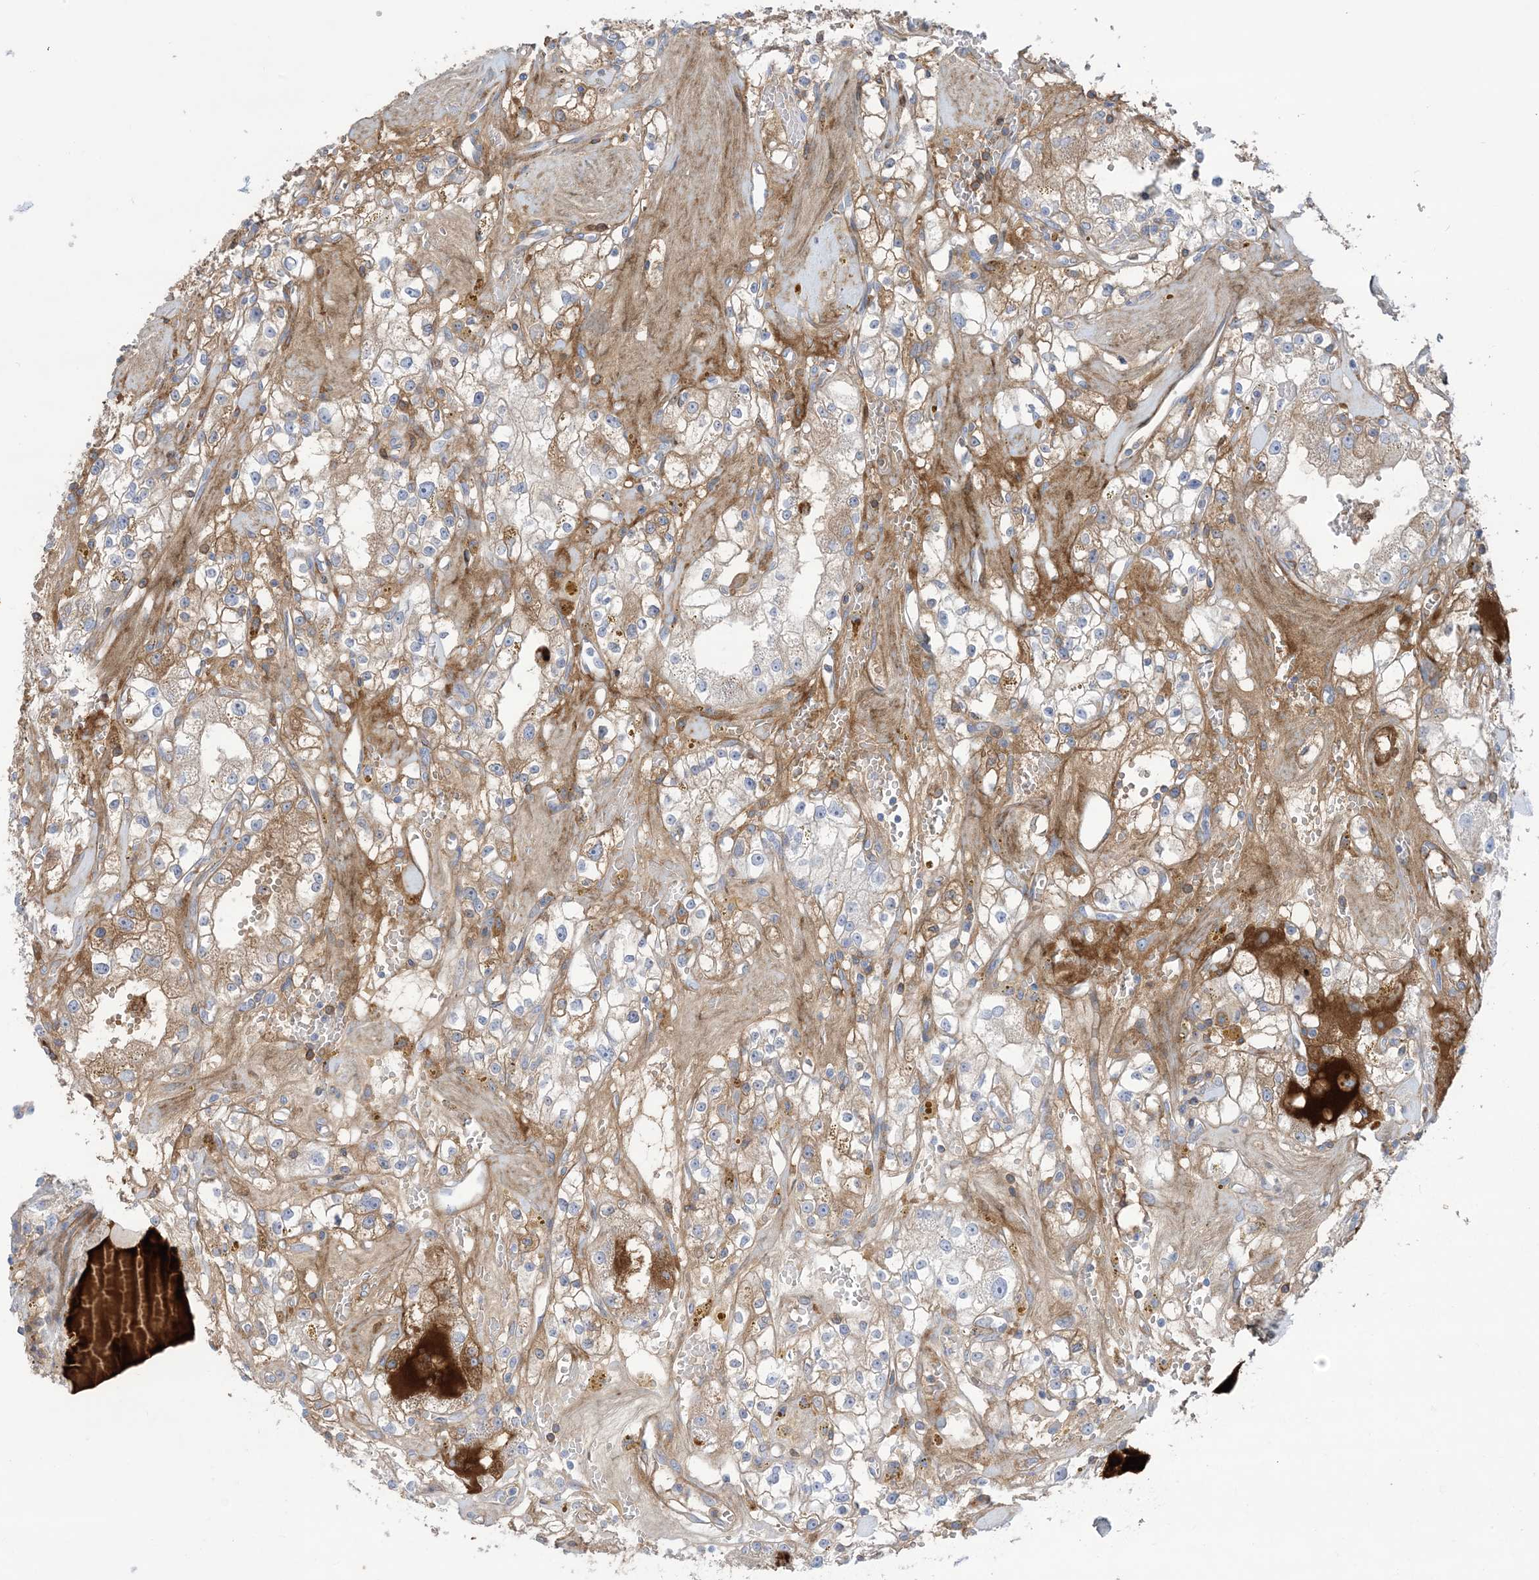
{"staining": {"intensity": "moderate", "quantity": "25%-75%", "location": "cytoplasmic/membranous"}, "tissue": "renal cancer", "cell_type": "Tumor cells", "image_type": "cancer", "snomed": [{"axis": "morphology", "description": "Adenocarcinoma, NOS"}, {"axis": "topography", "description": "Kidney"}], "caption": "Protein expression analysis of renal adenocarcinoma demonstrates moderate cytoplasmic/membranous expression in approximately 25%-75% of tumor cells. The staining was performed using DAB (3,3'-diaminobenzidine) to visualize the protein expression in brown, while the nuclei were stained in blue with hematoxylin (Magnification: 20x).", "gene": "ATP11C", "patient": {"sex": "male", "age": 56}}